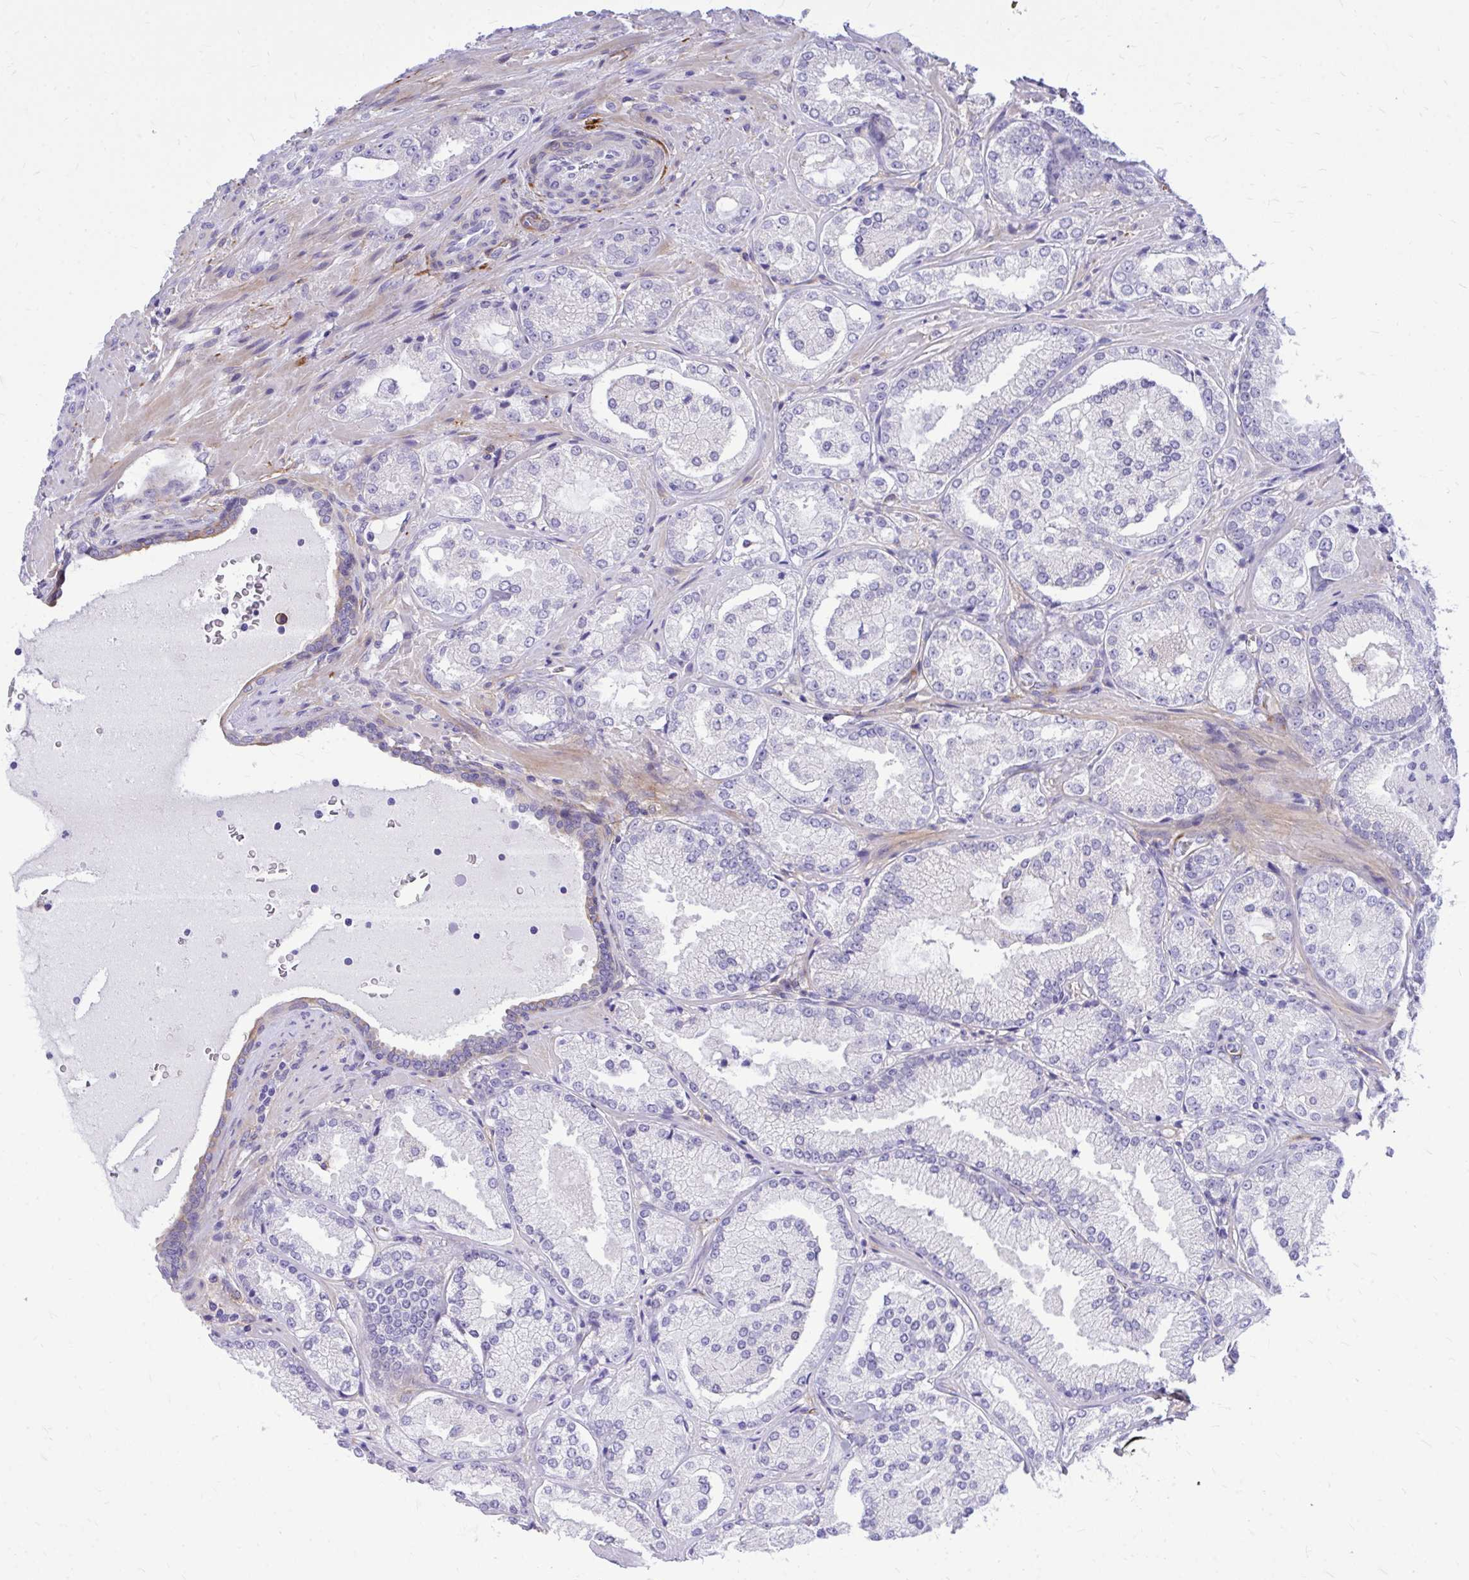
{"staining": {"intensity": "negative", "quantity": "none", "location": "none"}, "tissue": "prostate cancer", "cell_type": "Tumor cells", "image_type": "cancer", "snomed": [{"axis": "morphology", "description": "Adenocarcinoma, High grade"}, {"axis": "topography", "description": "Prostate"}], "caption": "High power microscopy image of an immunohistochemistry histopathology image of prostate high-grade adenocarcinoma, revealing no significant expression in tumor cells. (DAB IHC, high magnification).", "gene": "EPB41L1", "patient": {"sex": "male", "age": 73}}